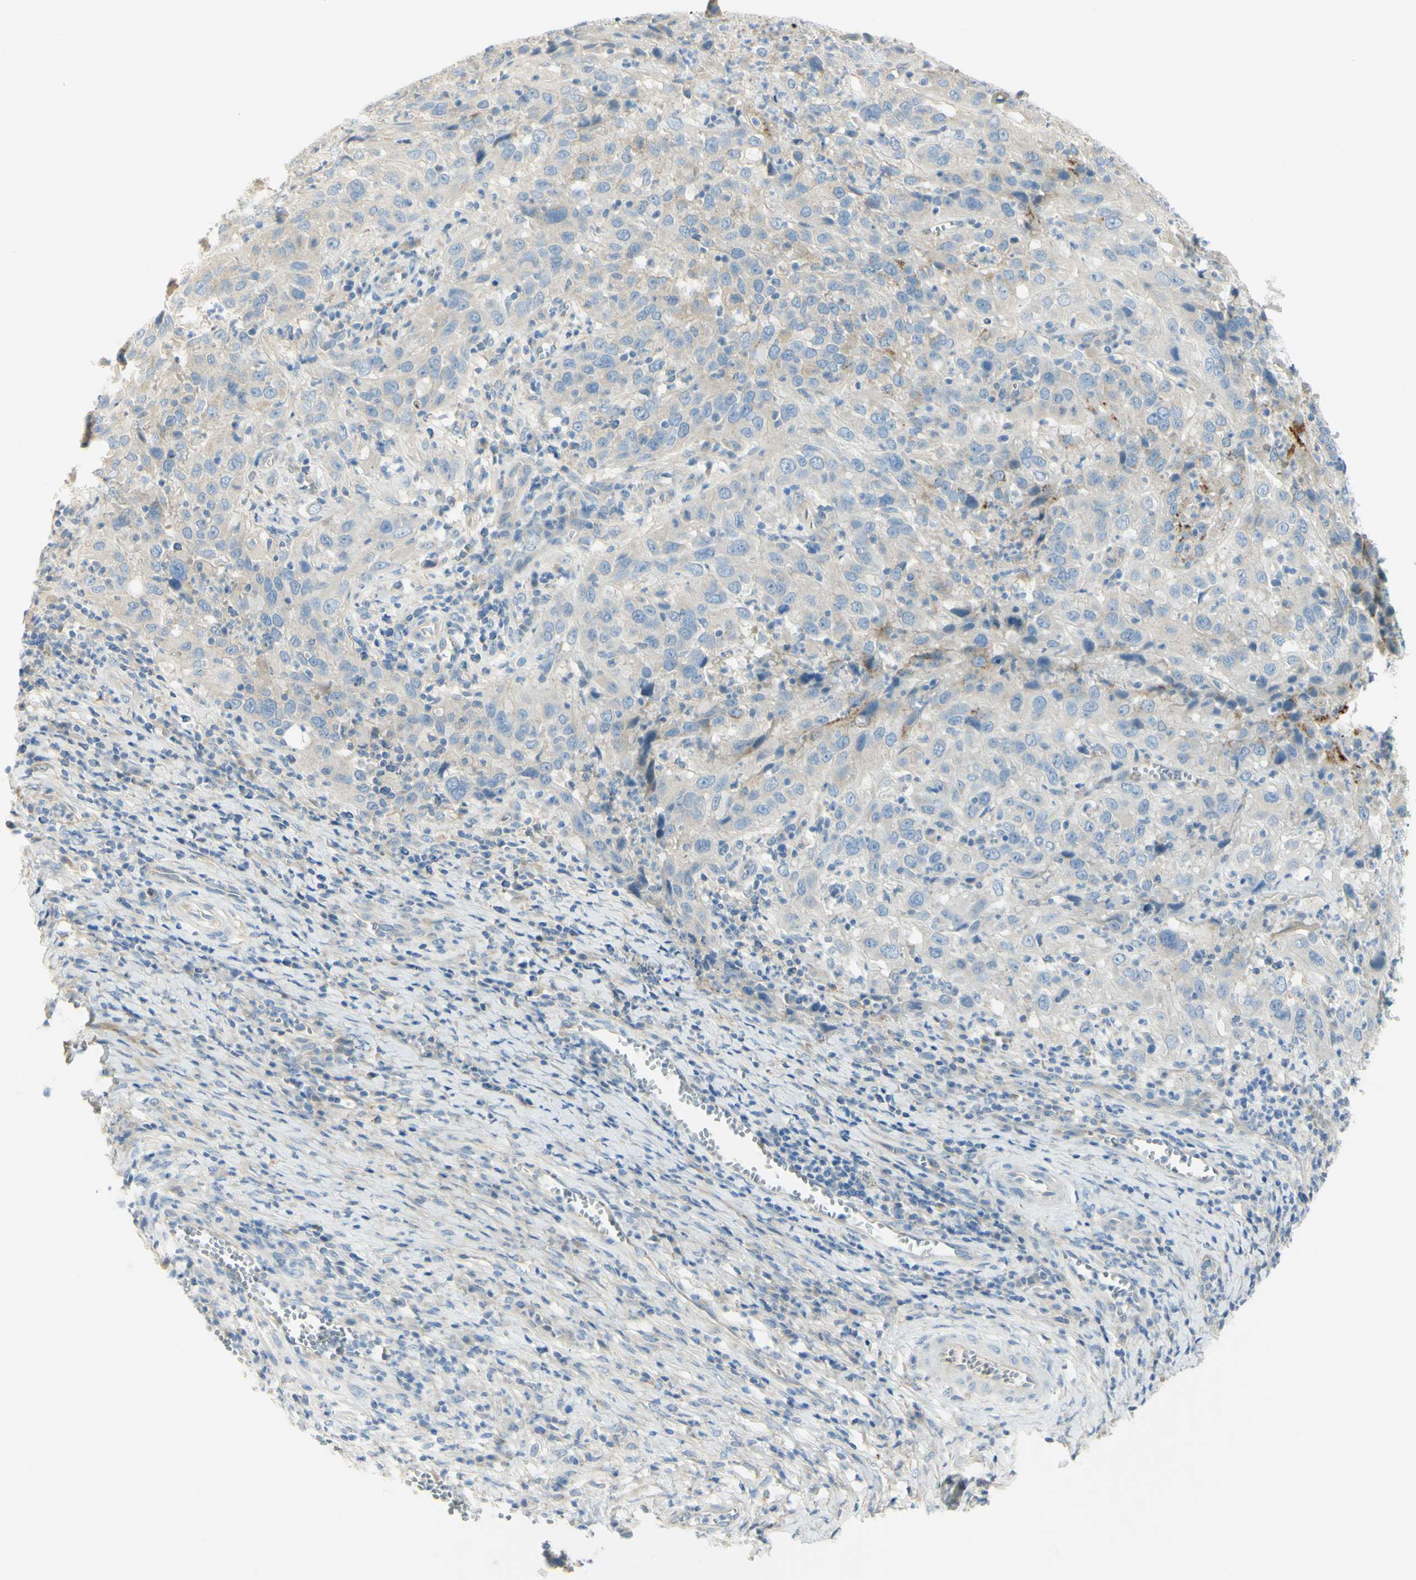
{"staining": {"intensity": "negative", "quantity": "none", "location": "none"}, "tissue": "cervical cancer", "cell_type": "Tumor cells", "image_type": "cancer", "snomed": [{"axis": "morphology", "description": "Squamous cell carcinoma, NOS"}, {"axis": "topography", "description": "Cervix"}], "caption": "This is an IHC photomicrograph of cervical cancer (squamous cell carcinoma). There is no staining in tumor cells.", "gene": "GCNT3", "patient": {"sex": "female", "age": 32}}